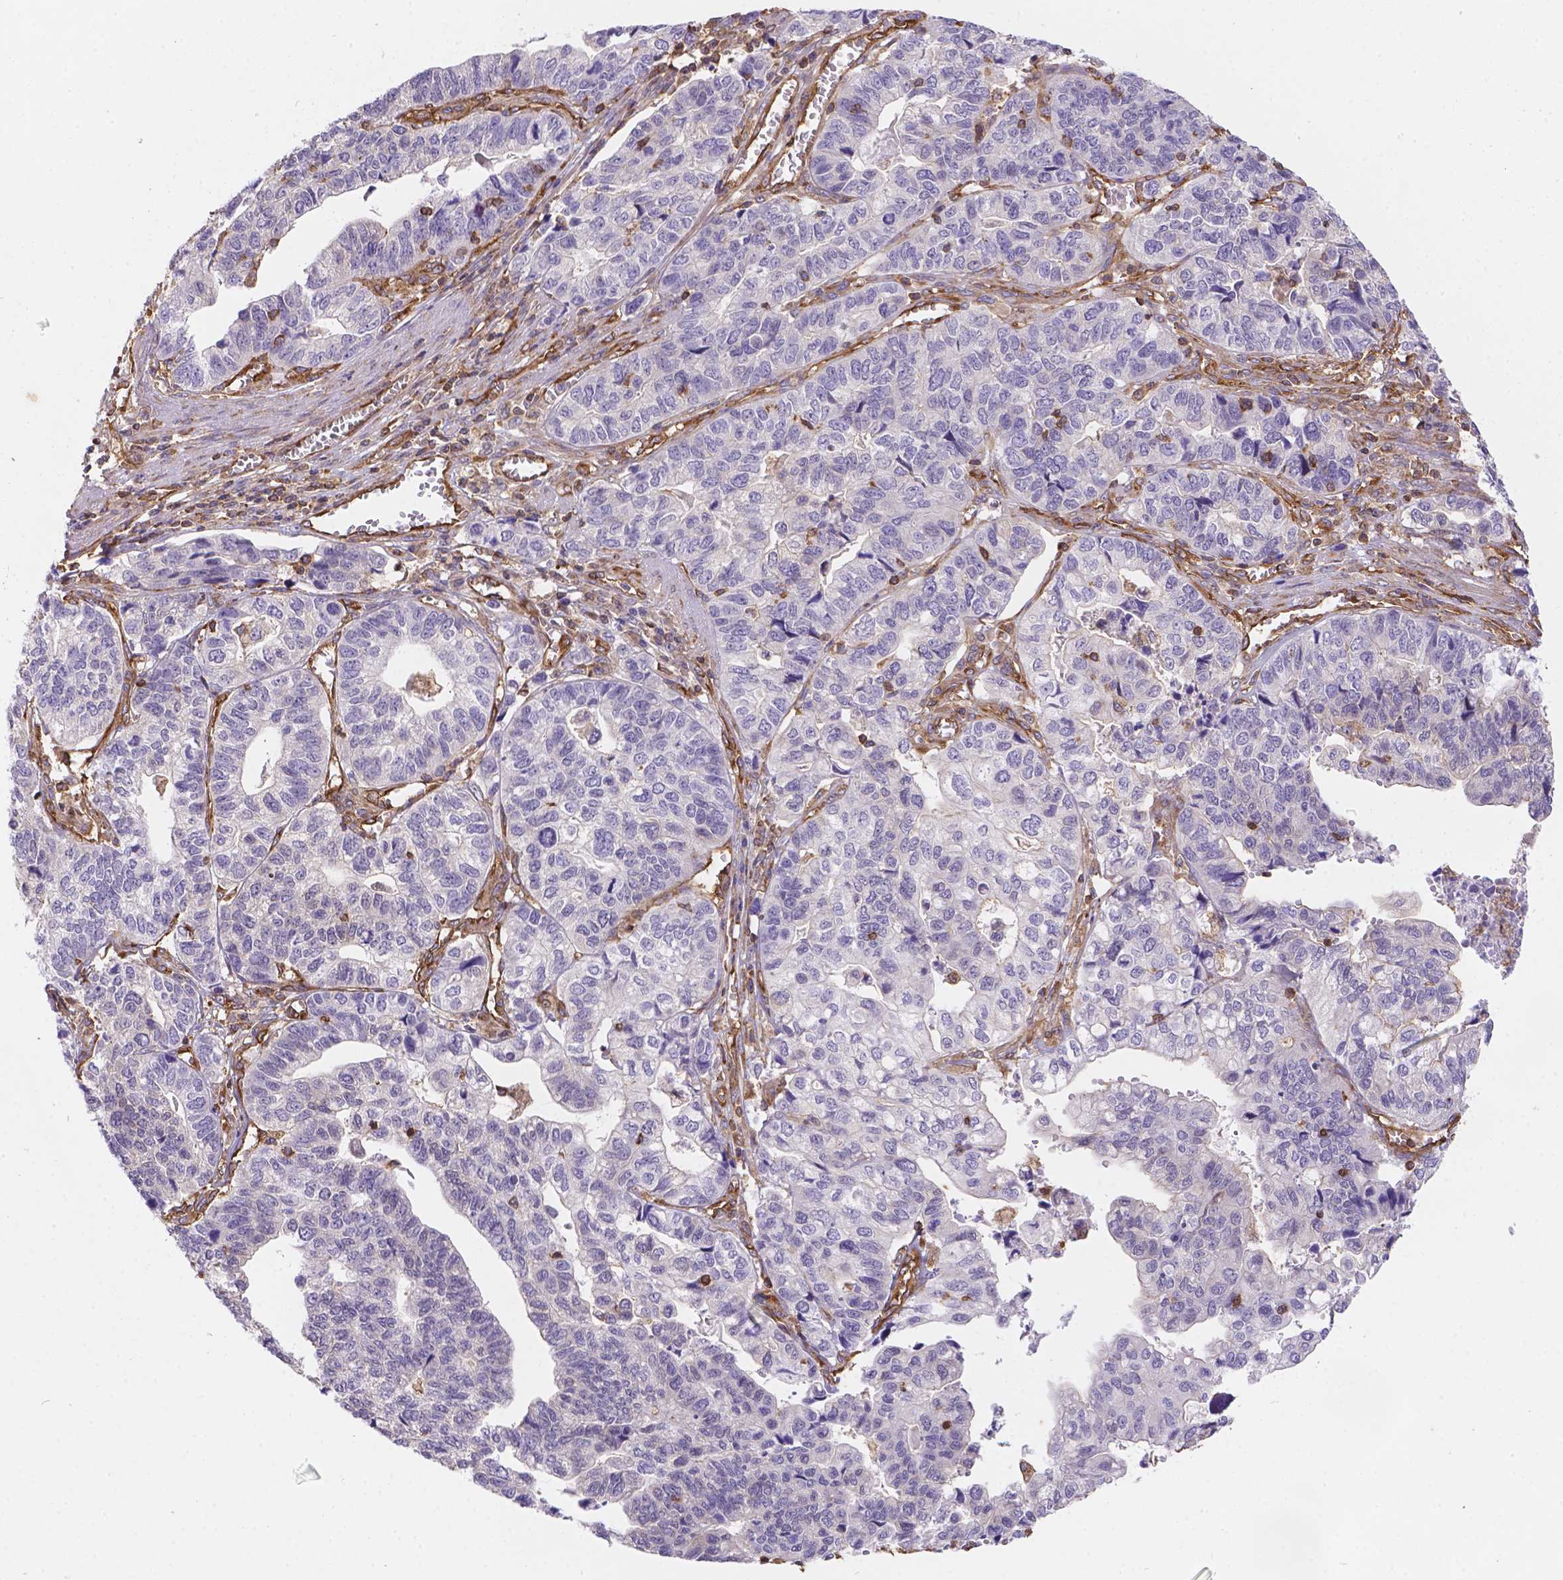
{"staining": {"intensity": "negative", "quantity": "none", "location": "none"}, "tissue": "stomach cancer", "cell_type": "Tumor cells", "image_type": "cancer", "snomed": [{"axis": "morphology", "description": "Adenocarcinoma, NOS"}, {"axis": "topography", "description": "Stomach, upper"}], "caption": "This image is of stomach adenocarcinoma stained with IHC to label a protein in brown with the nuclei are counter-stained blue. There is no expression in tumor cells.", "gene": "DMWD", "patient": {"sex": "female", "age": 67}}